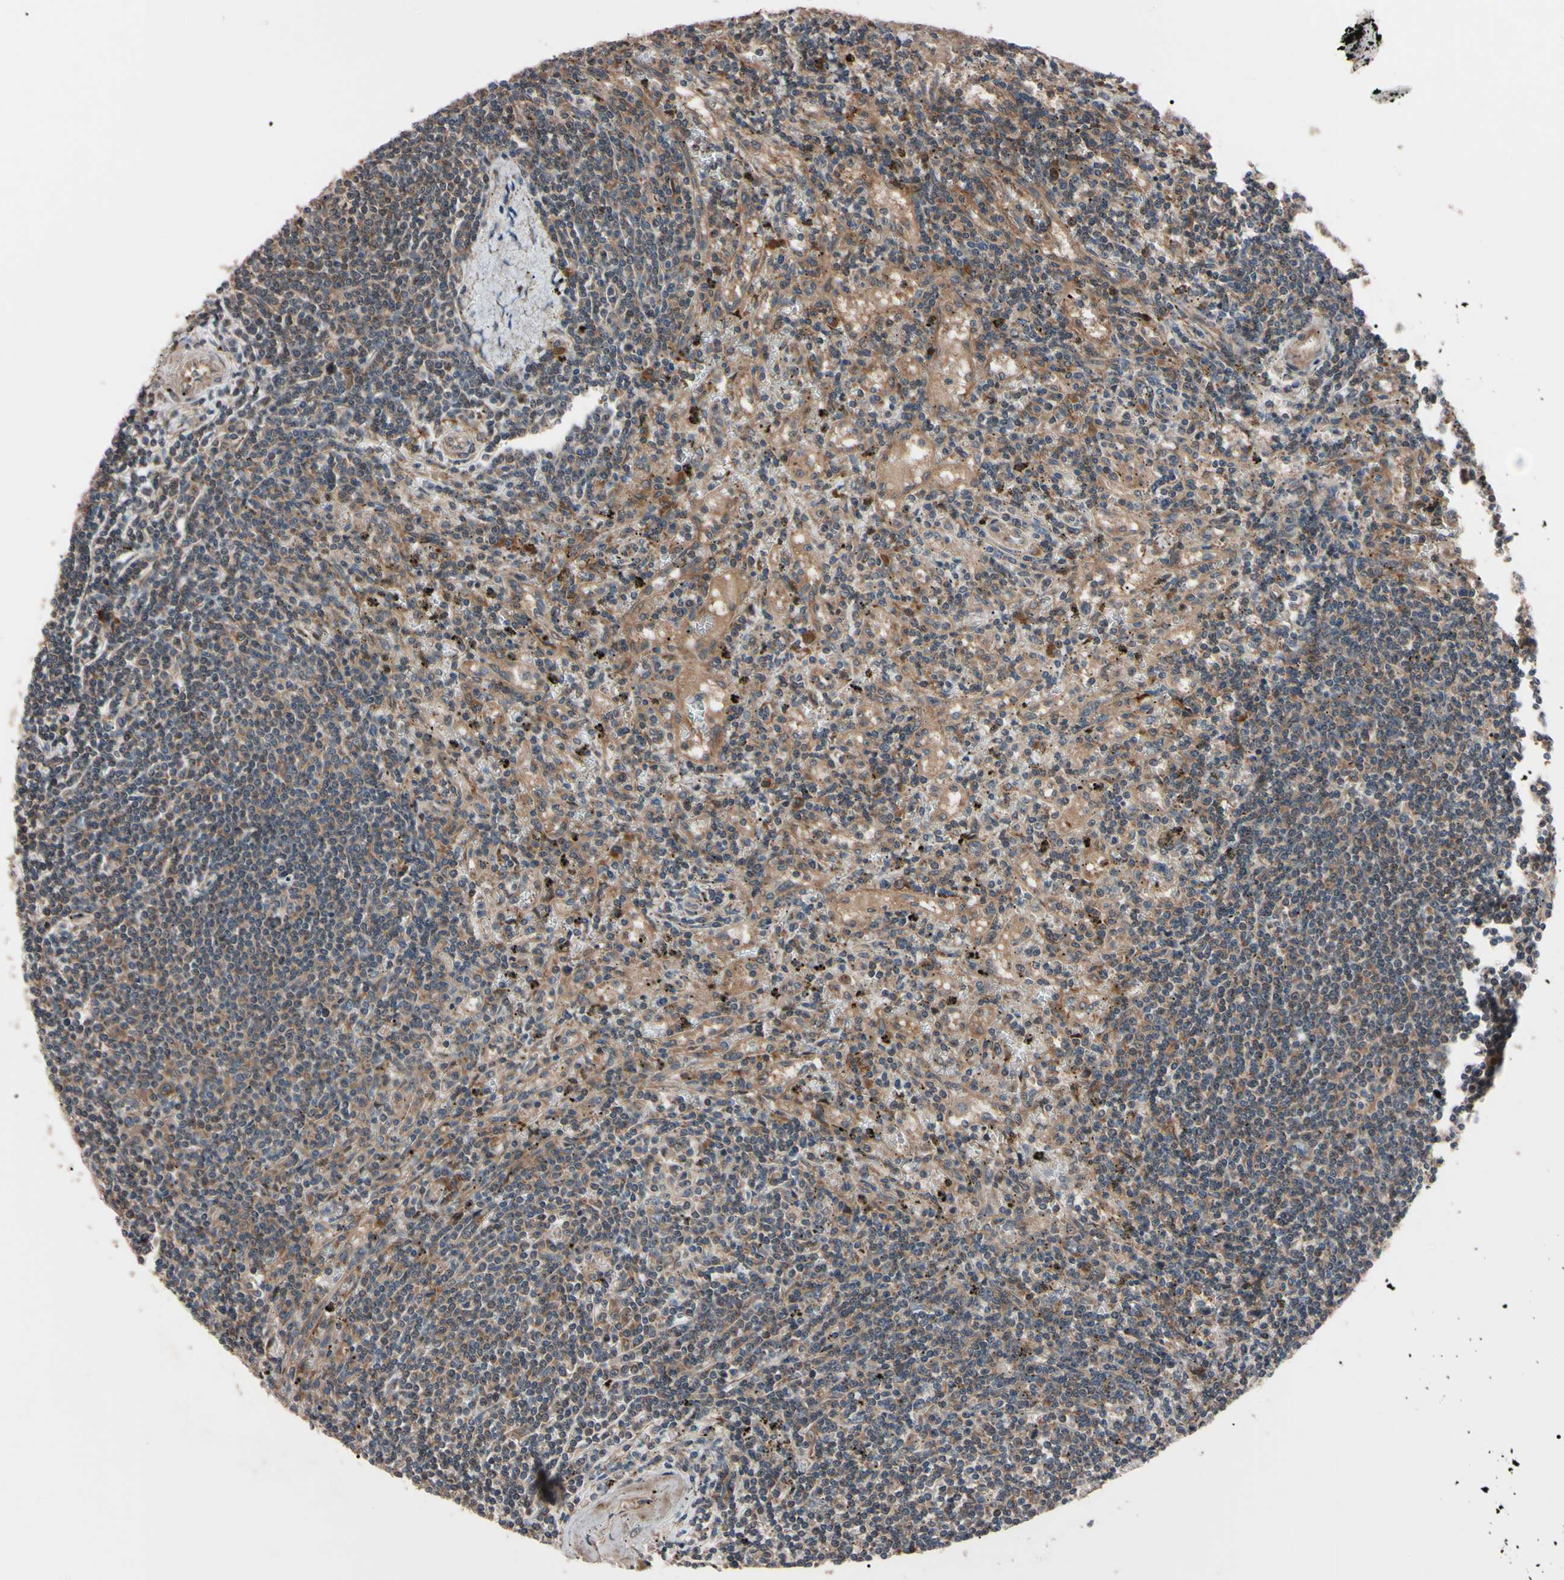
{"staining": {"intensity": "moderate", "quantity": "25%-75%", "location": "cytoplasmic/membranous"}, "tissue": "lymphoma", "cell_type": "Tumor cells", "image_type": "cancer", "snomed": [{"axis": "morphology", "description": "Malignant lymphoma, non-Hodgkin's type, Low grade"}, {"axis": "topography", "description": "Spleen"}], "caption": "Immunohistochemistry image of human lymphoma stained for a protein (brown), which reveals medium levels of moderate cytoplasmic/membranous positivity in about 25%-75% of tumor cells.", "gene": "GUCY1B1", "patient": {"sex": "male", "age": 76}}